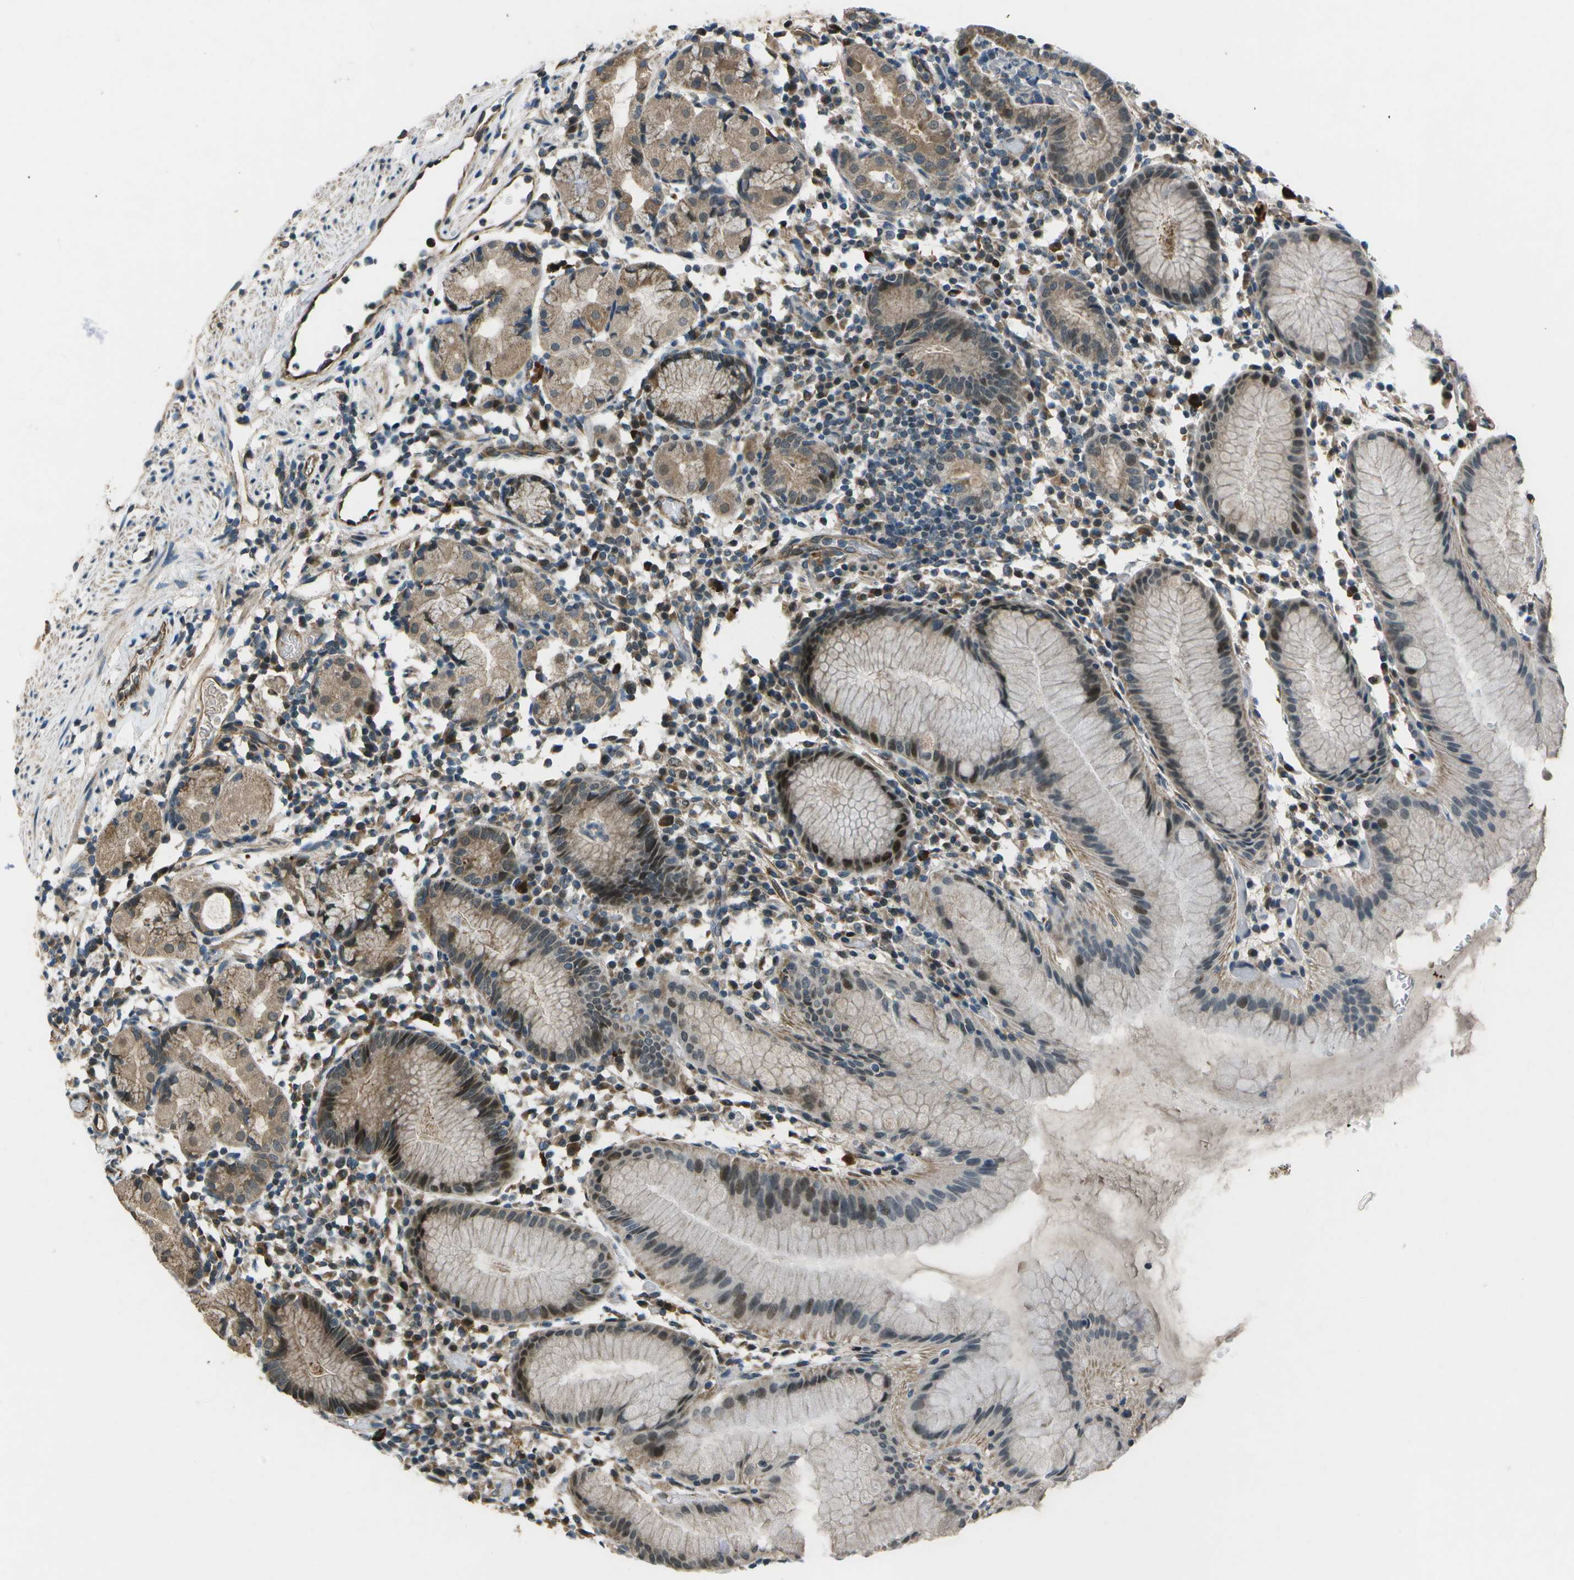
{"staining": {"intensity": "moderate", "quantity": "25%-75%", "location": "cytoplasmic/membranous,nuclear"}, "tissue": "stomach", "cell_type": "Glandular cells", "image_type": "normal", "snomed": [{"axis": "morphology", "description": "Normal tissue, NOS"}, {"axis": "topography", "description": "Stomach"}, {"axis": "topography", "description": "Stomach, lower"}], "caption": "This photomicrograph exhibits immunohistochemistry staining of normal human stomach, with medium moderate cytoplasmic/membranous,nuclear staining in about 25%-75% of glandular cells.", "gene": "EIF2AK1", "patient": {"sex": "female", "age": 75}}